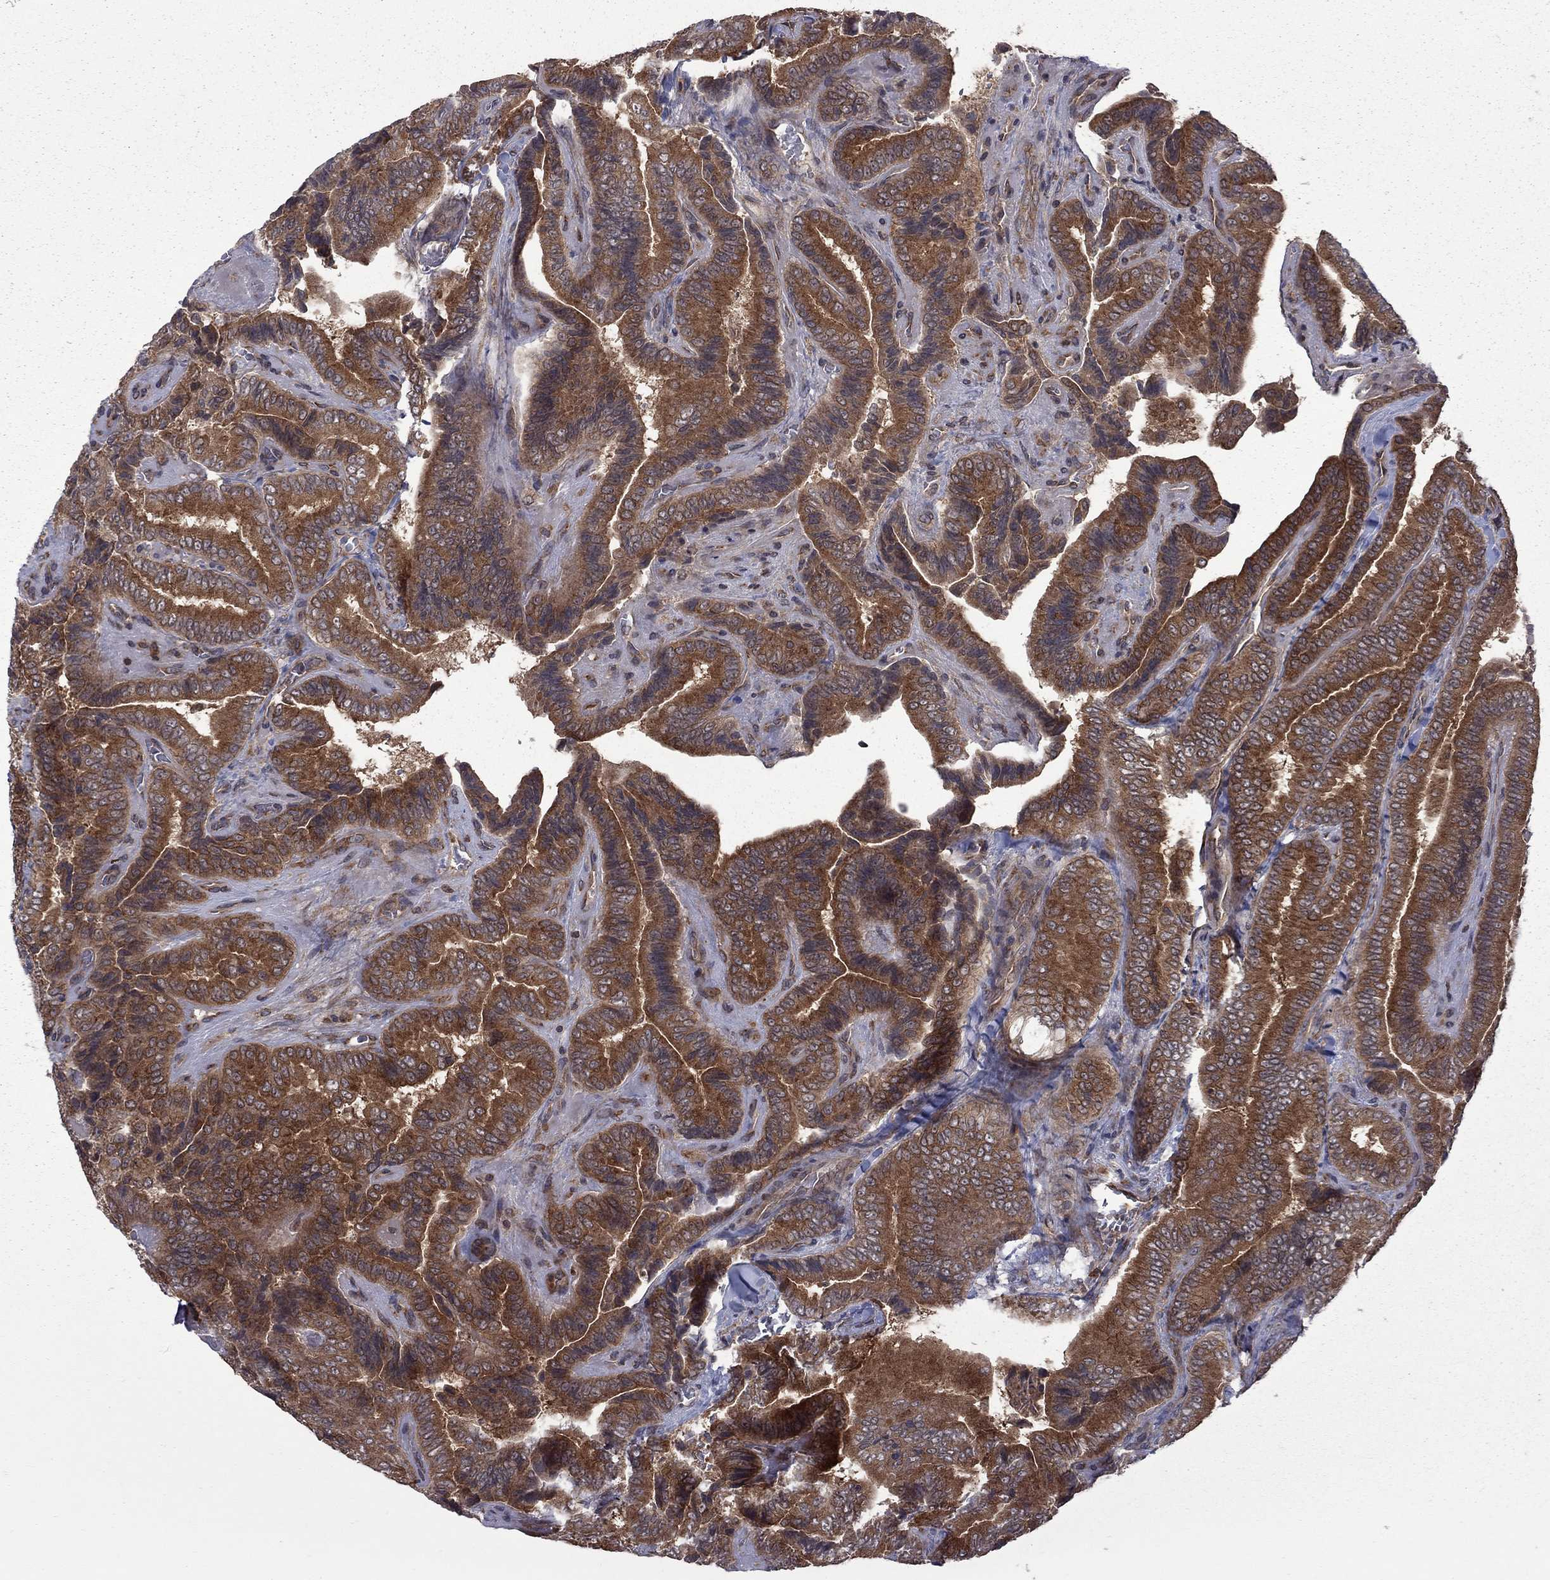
{"staining": {"intensity": "strong", "quantity": "25%-75%", "location": "cytoplasmic/membranous"}, "tissue": "thyroid cancer", "cell_type": "Tumor cells", "image_type": "cancer", "snomed": [{"axis": "morphology", "description": "Papillary adenocarcinoma, NOS"}, {"axis": "topography", "description": "Thyroid gland"}], "caption": "The immunohistochemical stain shows strong cytoplasmic/membranous positivity in tumor cells of papillary adenocarcinoma (thyroid) tissue.", "gene": "NAA50", "patient": {"sex": "male", "age": 61}}